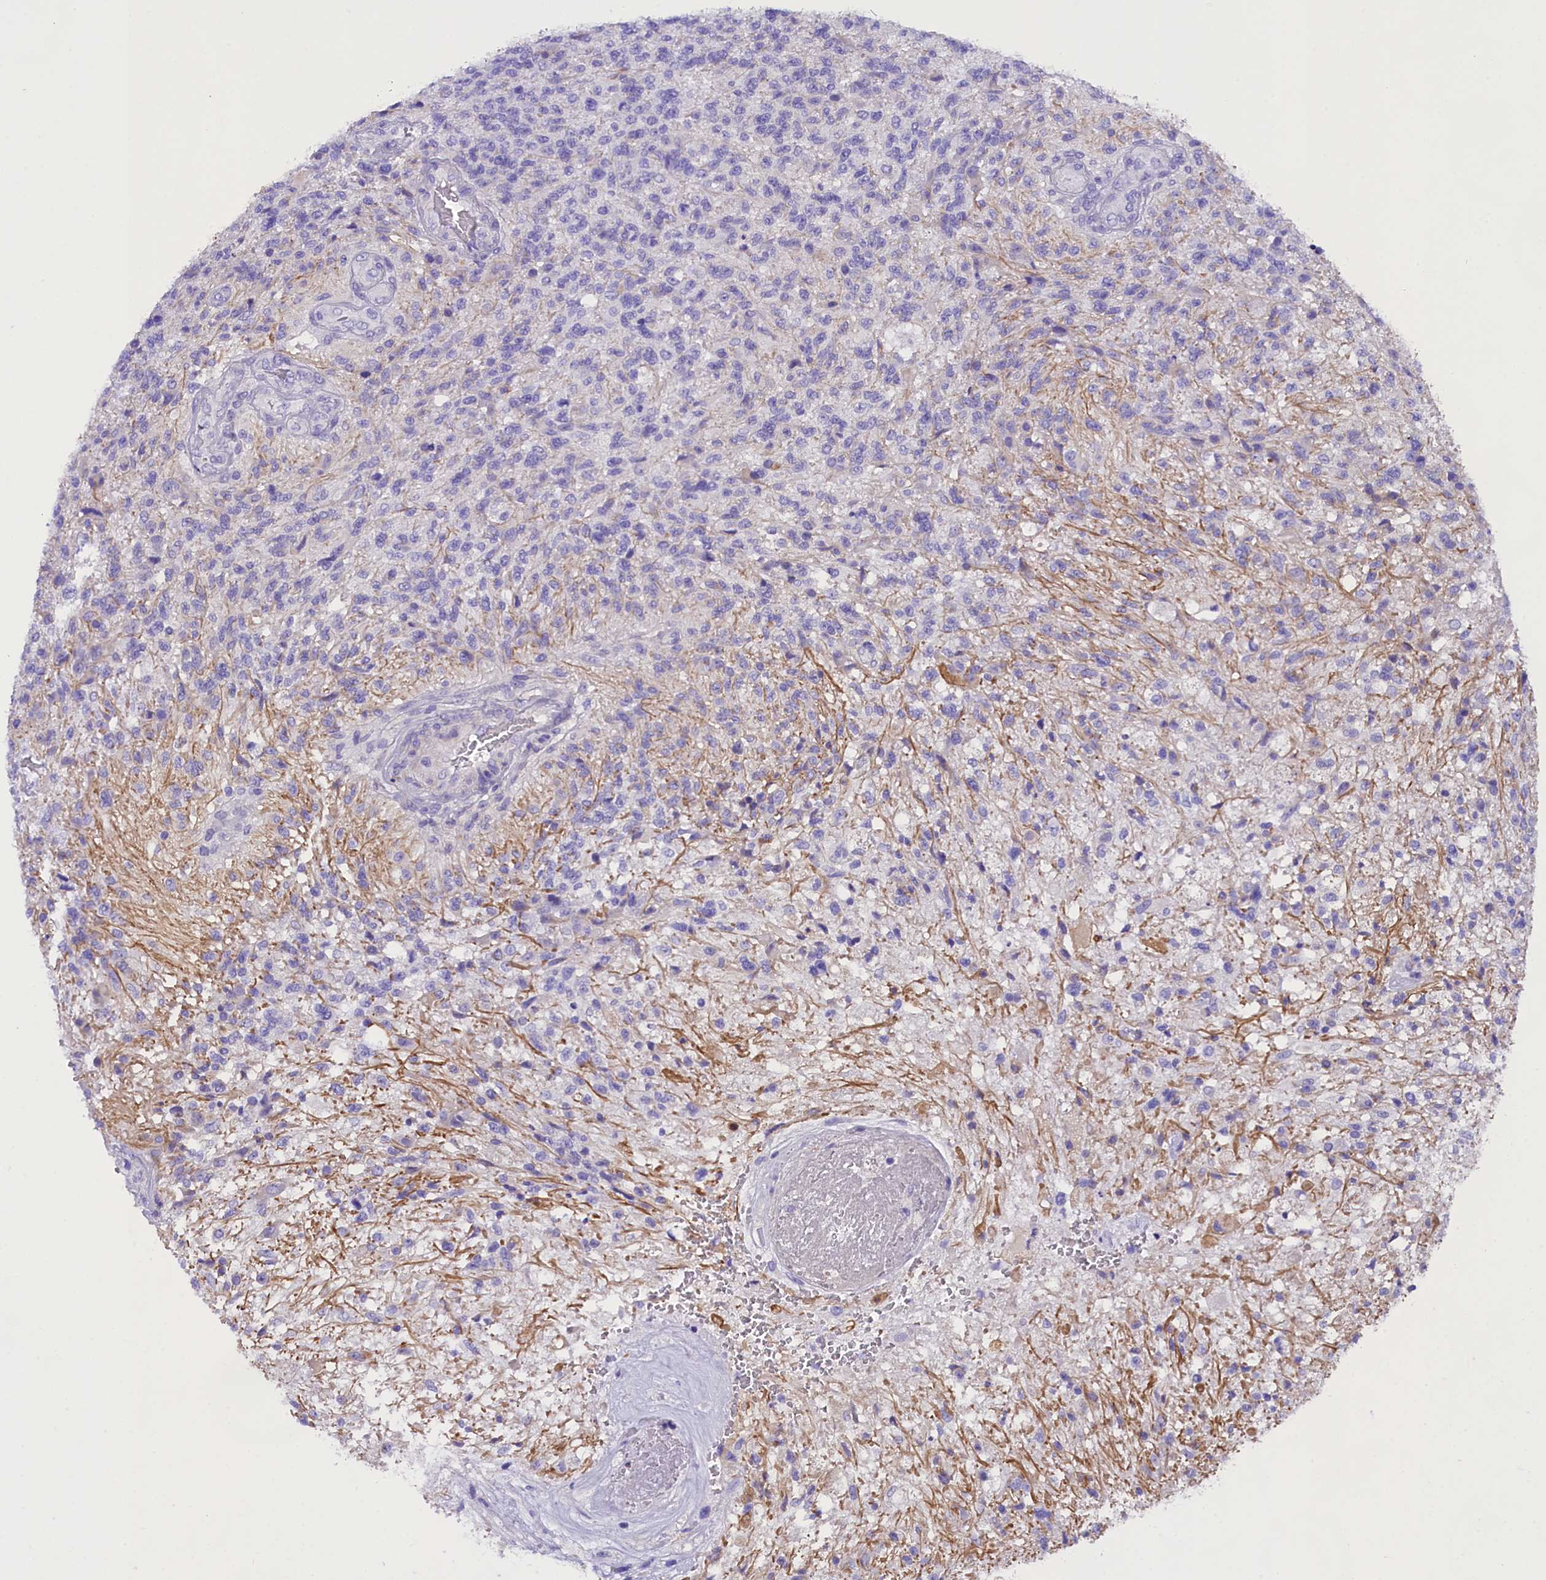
{"staining": {"intensity": "negative", "quantity": "none", "location": "none"}, "tissue": "glioma", "cell_type": "Tumor cells", "image_type": "cancer", "snomed": [{"axis": "morphology", "description": "Glioma, malignant, High grade"}, {"axis": "topography", "description": "Brain"}], "caption": "Protein analysis of high-grade glioma (malignant) demonstrates no significant expression in tumor cells. (Brightfield microscopy of DAB immunohistochemistry at high magnification).", "gene": "SOD3", "patient": {"sex": "male", "age": 56}}